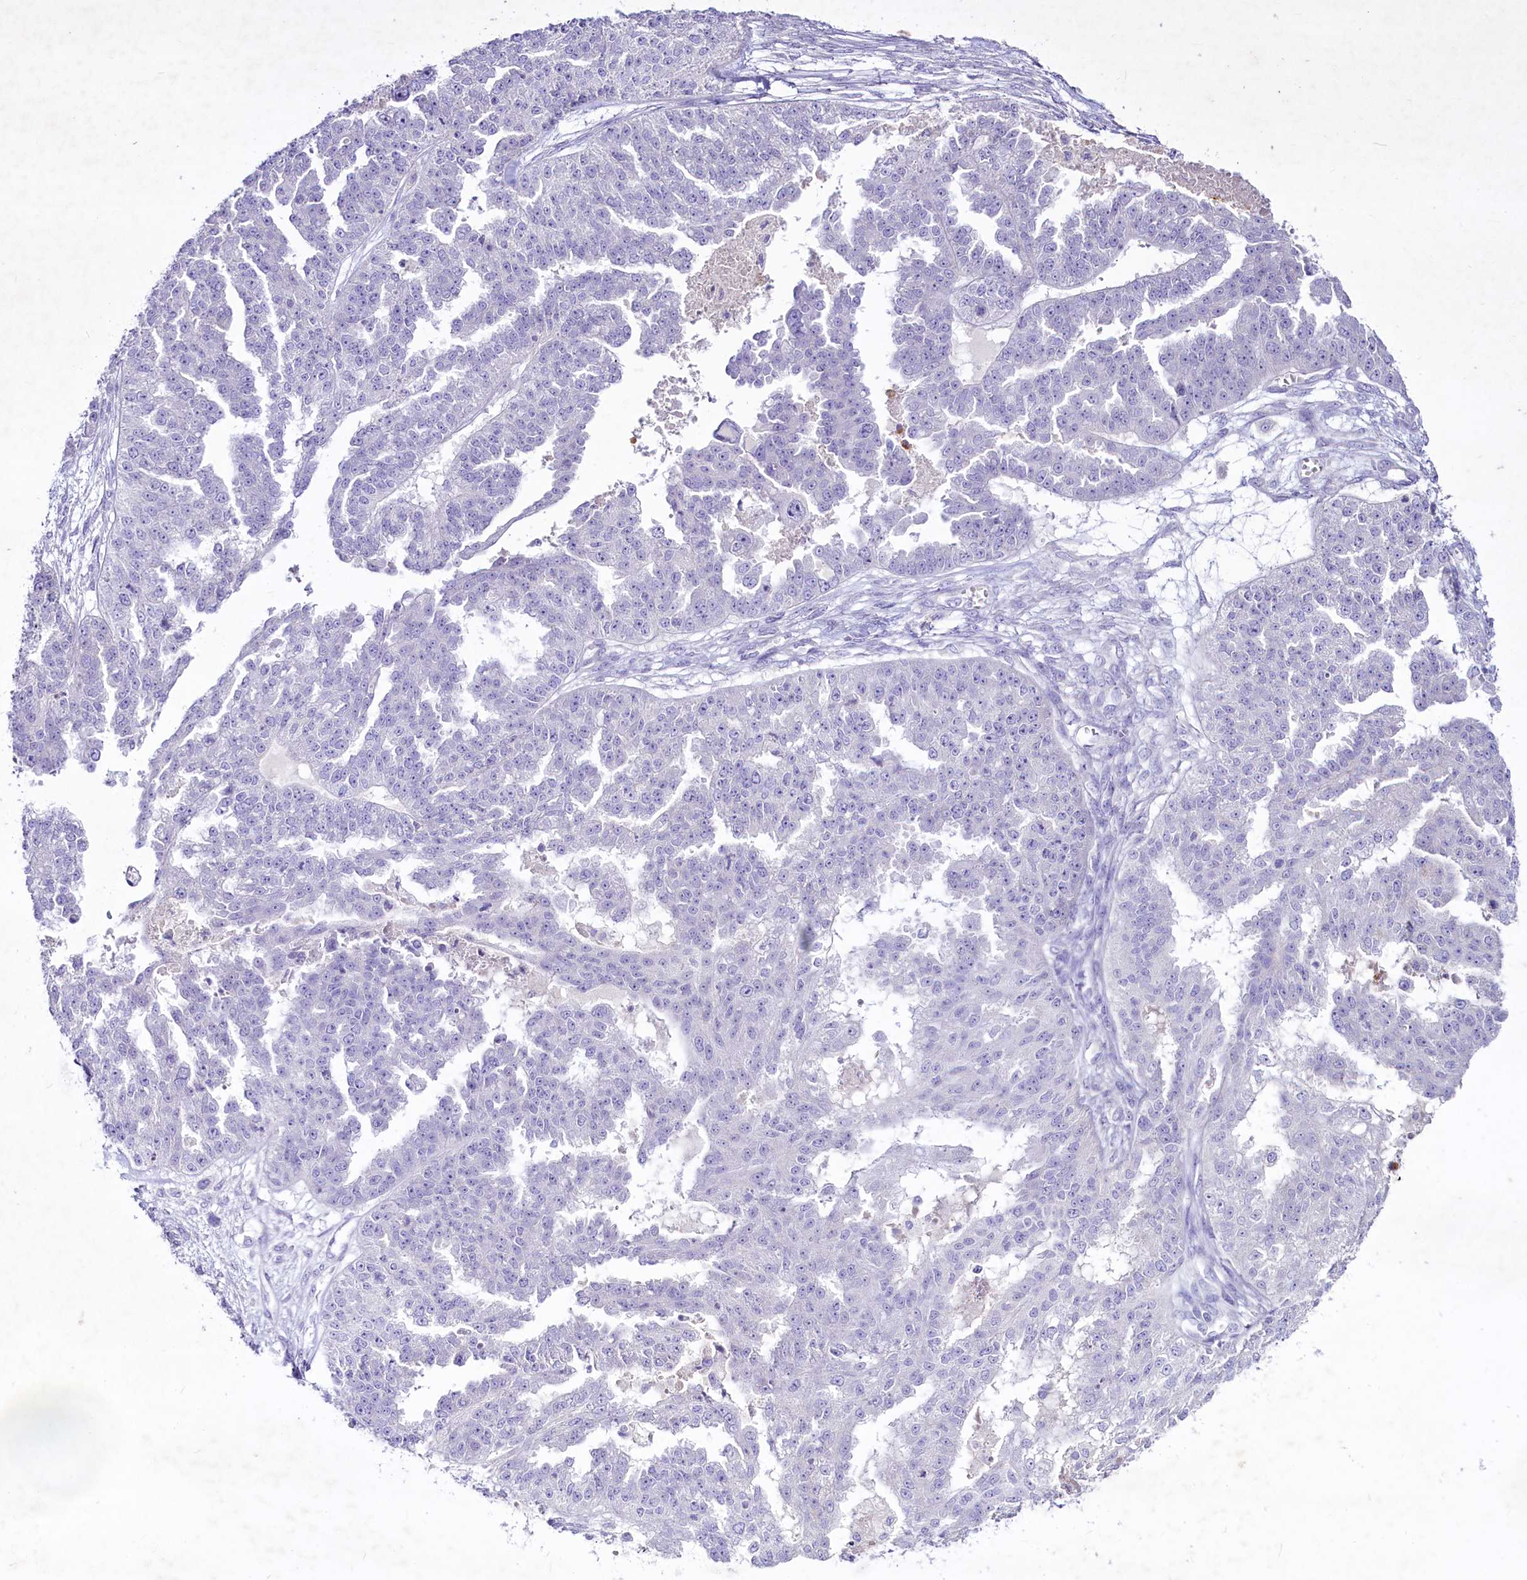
{"staining": {"intensity": "negative", "quantity": "none", "location": "none"}, "tissue": "ovarian cancer", "cell_type": "Tumor cells", "image_type": "cancer", "snomed": [{"axis": "morphology", "description": "Cystadenocarcinoma, serous, NOS"}, {"axis": "topography", "description": "Ovary"}], "caption": "Tumor cells show no significant protein positivity in ovarian serous cystadenocarcinoma.", "gene": "FAM209B", "patient": {"sex": "female", "age": 58}}